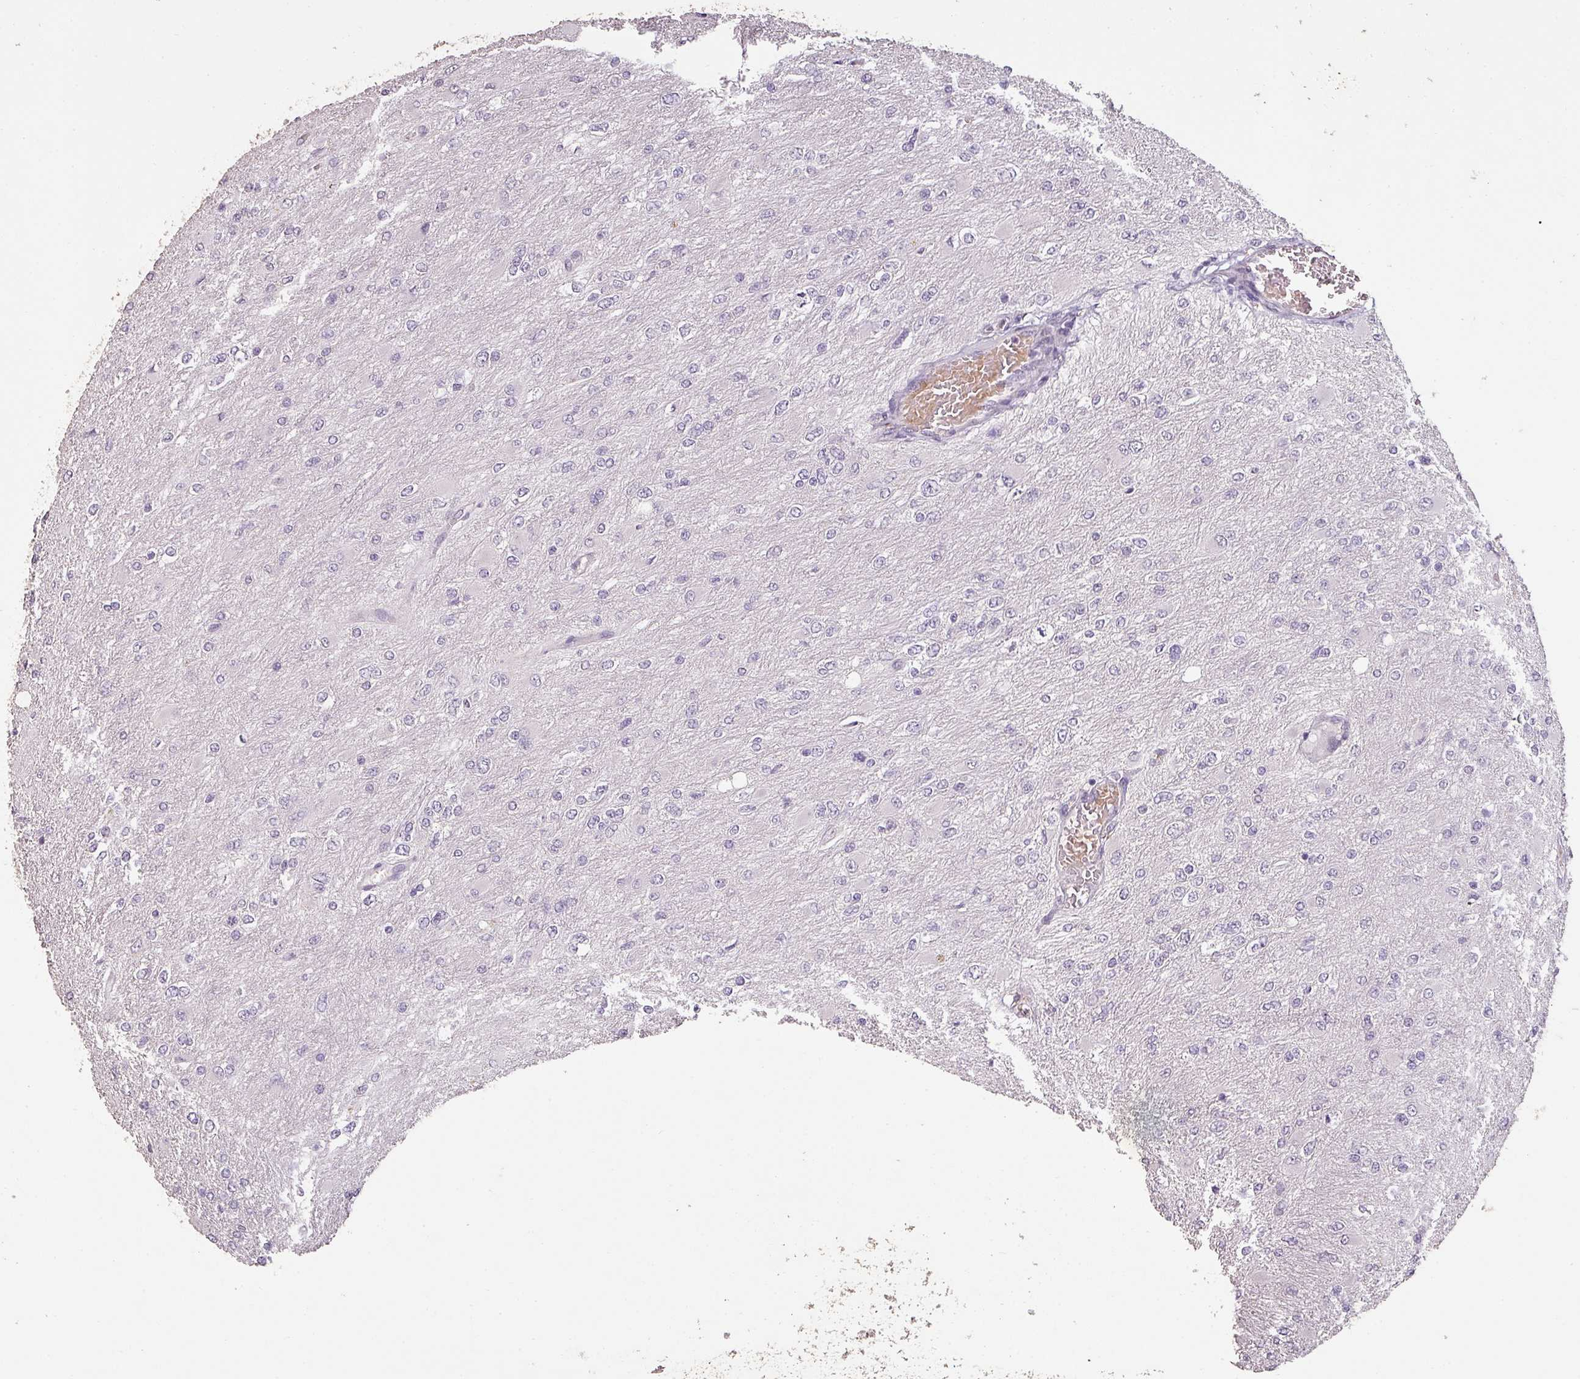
{"staining": {"intensity": "negative", "quantity": "none", "location": "none"}, "tissue": "glioma", "cell_type": "Tumor cells", "image_type": "cancer", "snomed": [{"axis": "morphology", "description": "Glioma, malignant, High grade"}, {"axis": "topography", "description": "Cerebral cortex"}], "caption": "Malignant glioma (high-grade) was stained to show a protein in brown. There is no significant staining in tumor cells.", "gene": "LYPLA1", "patient": {"sex": "female", "age": 36}}